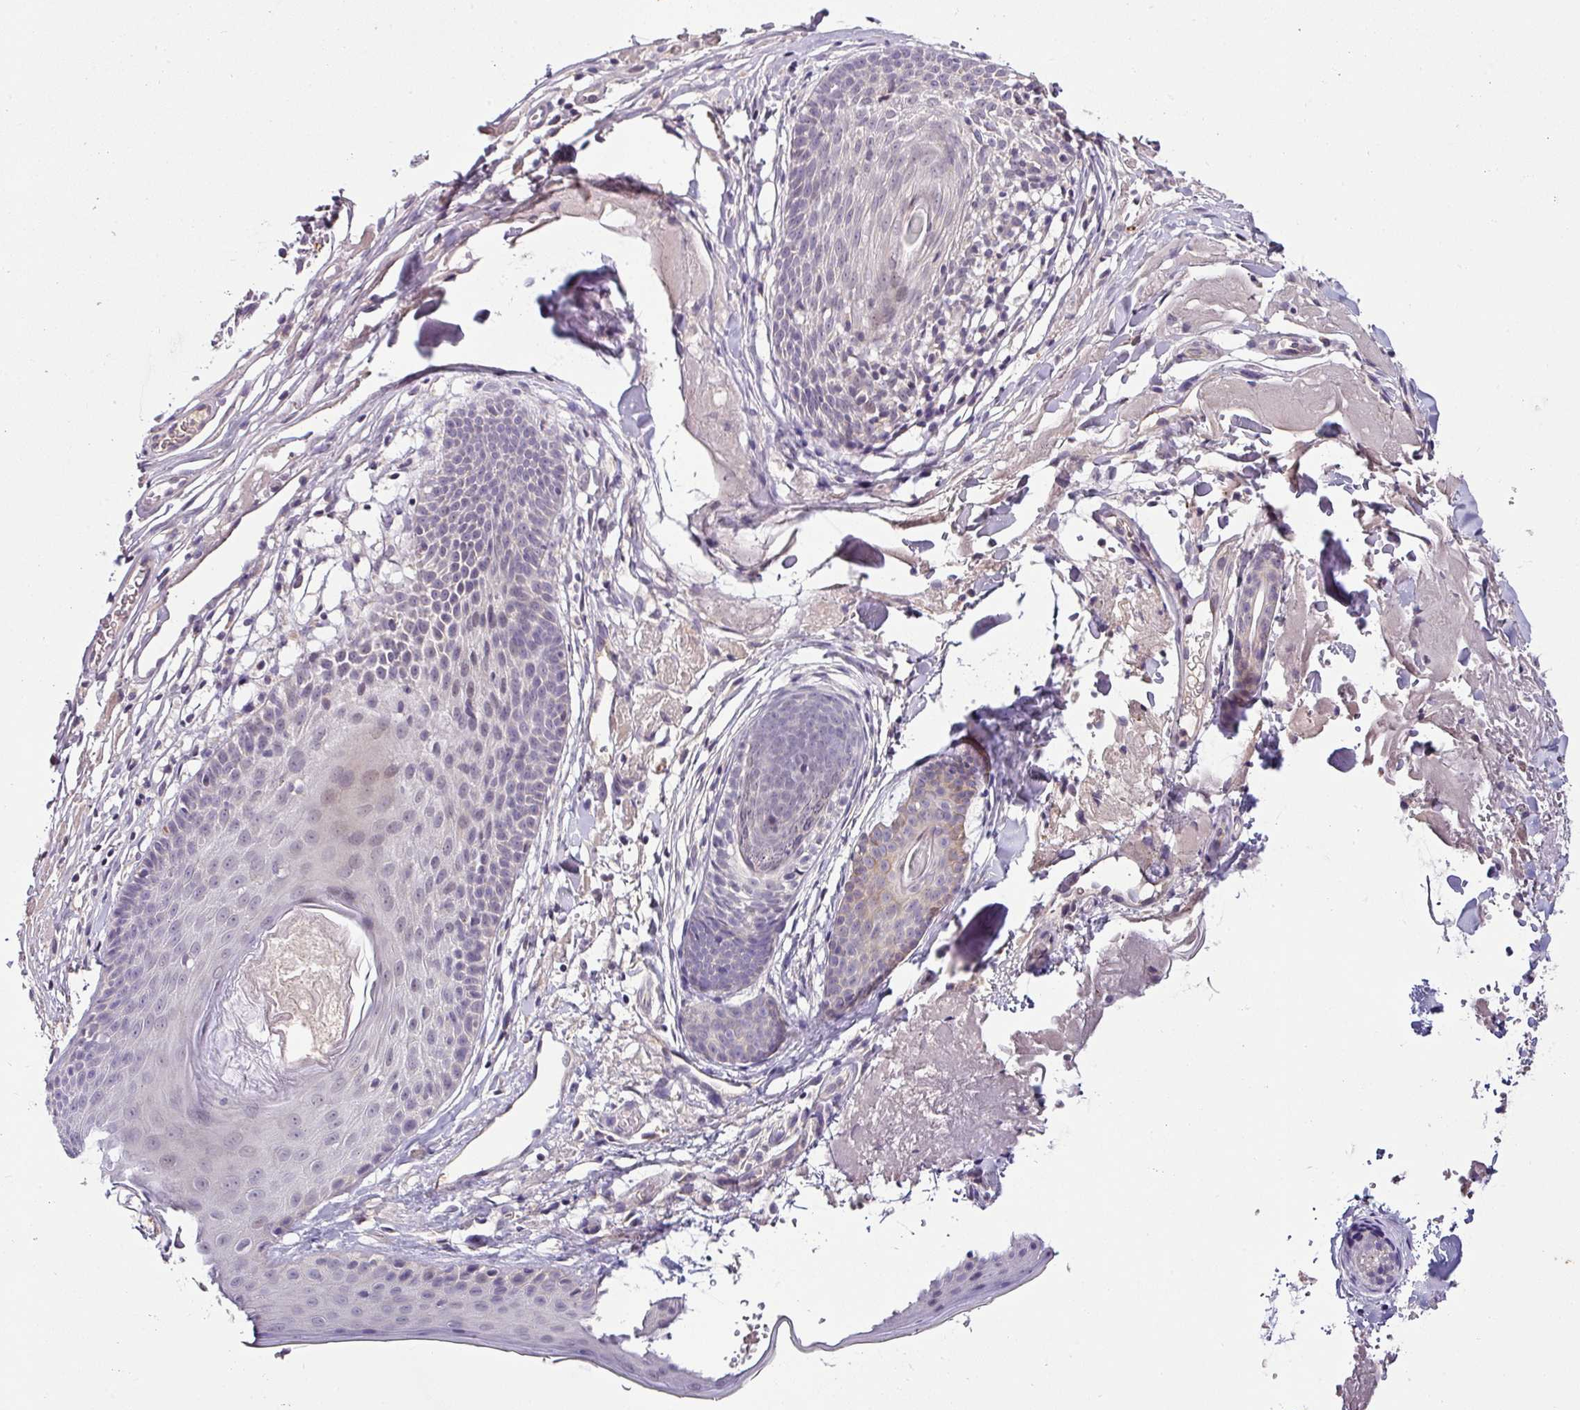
{"staining": {"intensity": "negative", "quantity": "none", "location": "none"}, "tissue": "skin cancer", "cell_type": "Tumor cells", "image_type": "cancer", "snomed": [{"axis": "morphology", "description": "Basal cell carcinoma"}, {"axis": "topography", "description": "Skin"}], "caption": "This is an immunohistochemistry (IHC) micrograph of skin cancer (basal cell carcinoma). There is no staining in tumor cells.", "gene": "NAPSA", "patient": {"sex": "male", "age": 69}}